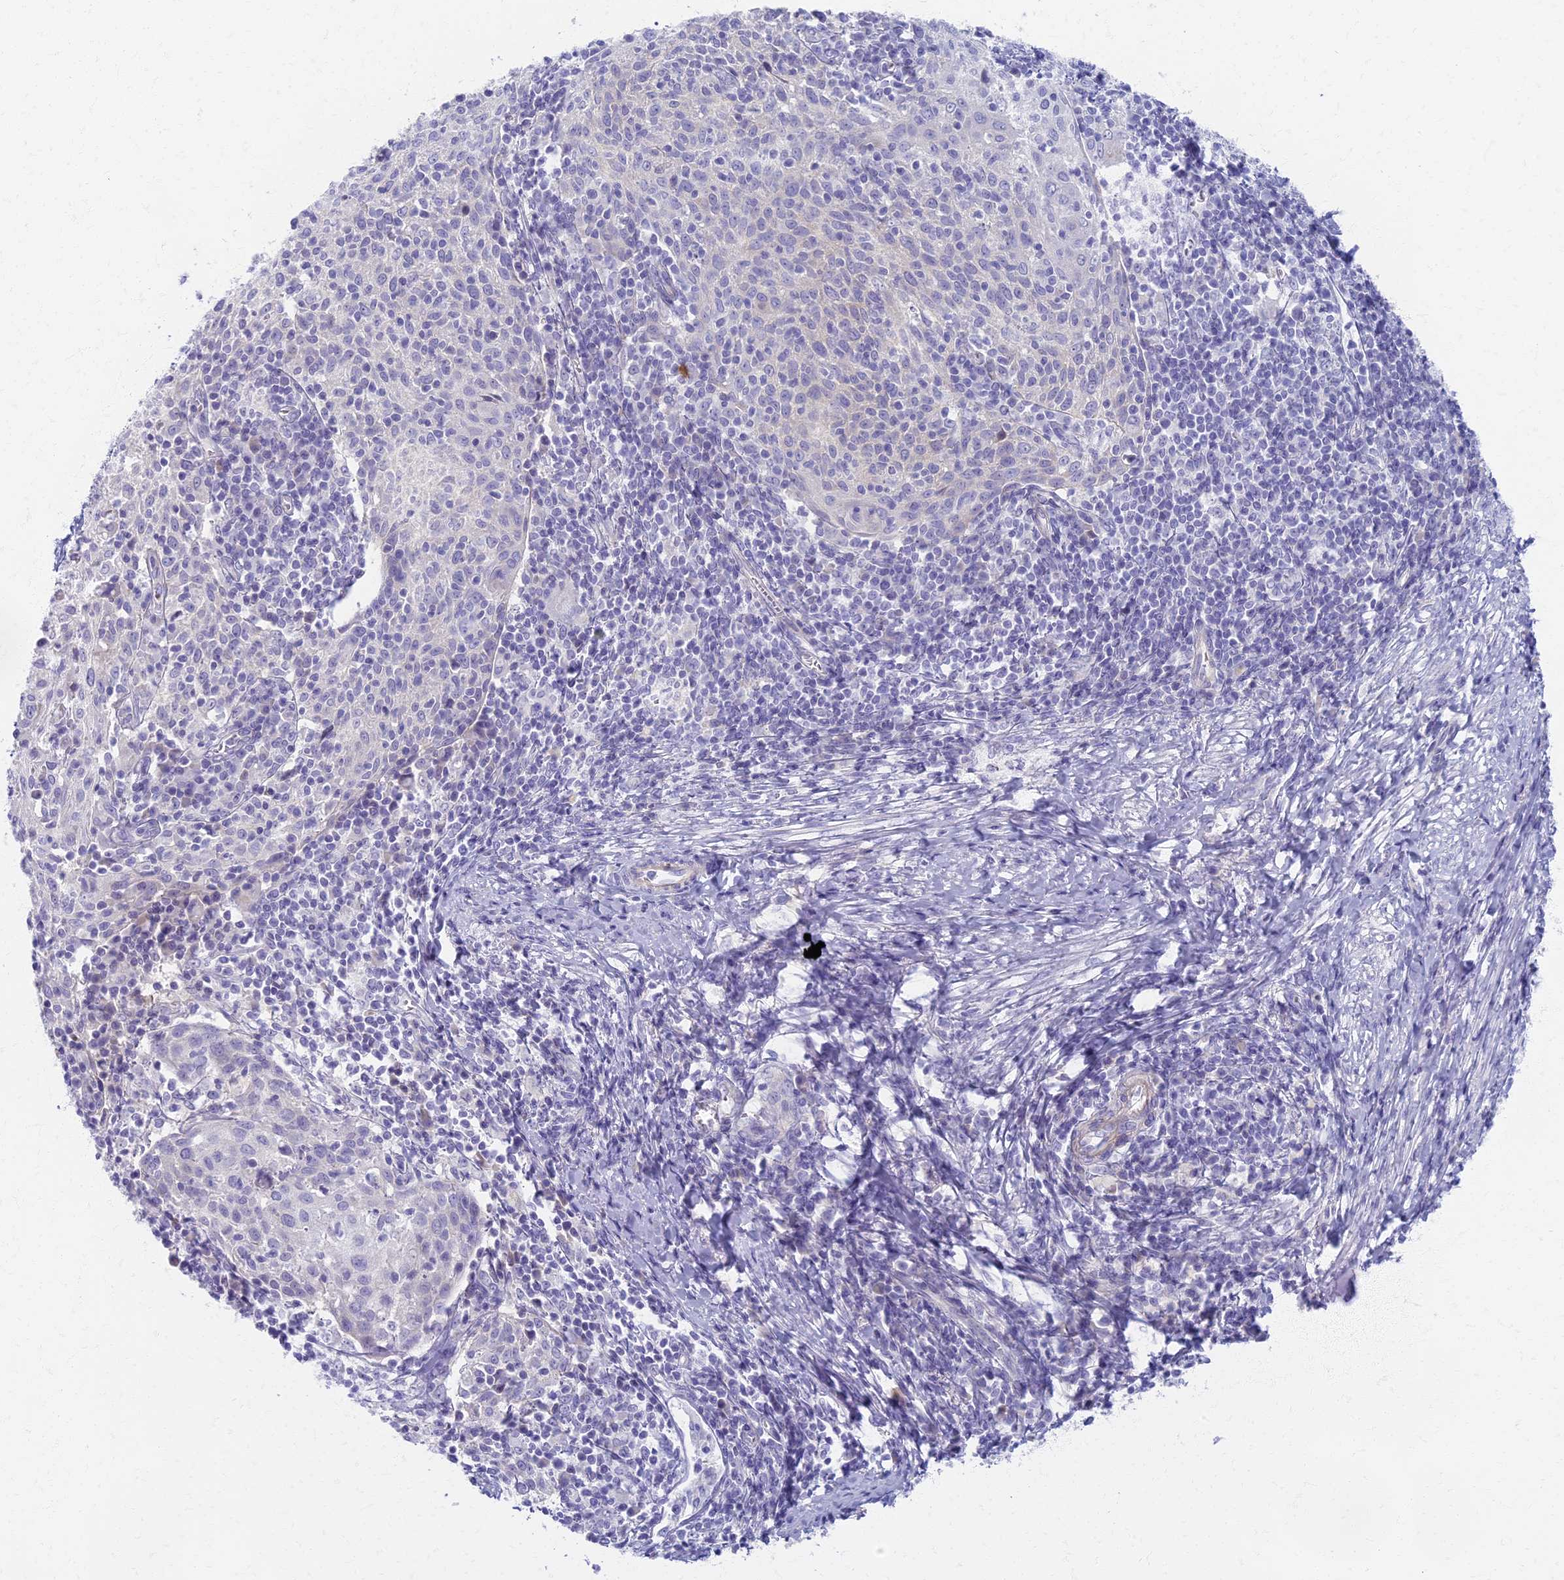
{"staining": {"intensity": "negative", "quantity": "none", "location": "none"}, "tissue": "cervical cancer", "cell_type": "Tumor cells", "image_type": "cancer", "snomed": [{"axis": "morphology", "description": "Squamous cell carcinoma, NOS"}, {"axis": "topography", "description": "Cervix"}], "caption": "The histopathology image demonstrates no staining of tumor cells in cervical cancer (squamous cell carcinoma). Brightfield microscopy of immunohistochemistry (IHC) stained with DAB (3,3'-diaminobenzidine) (brown) and hematoxylin (blue), captured at high magnification.", "gene": "AP4E1", "patient": {"sex": "female", "age": 52}}